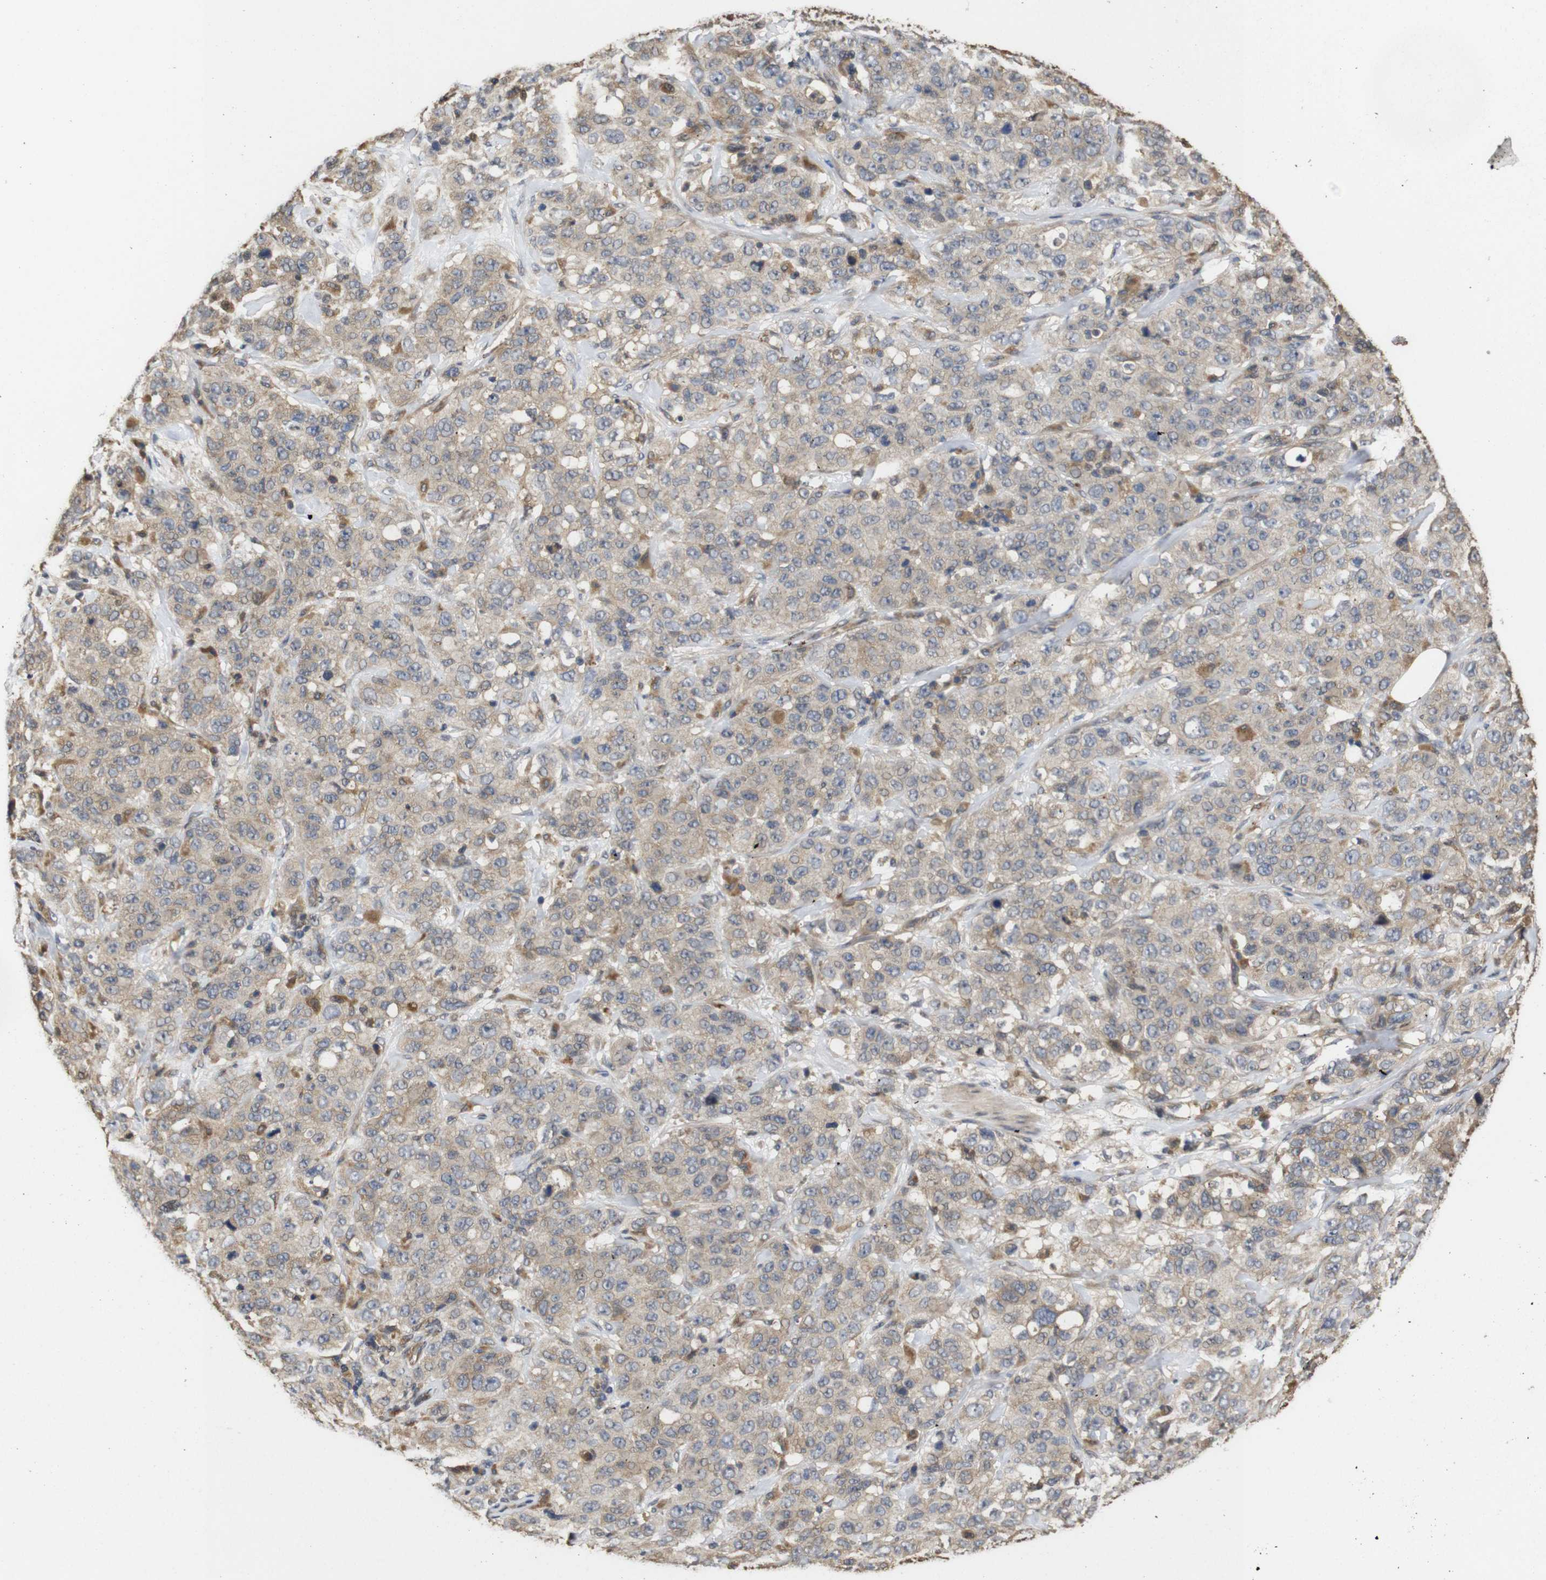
{"staining": {"intensity": "weak", "quantity": ">75%", "location": "cytoplasmic/membranous"}, "tissue": "stomach cancer", "cell_type": "Tumor cells", "image_type": "cancer", "snomed": [{"axis": "morphology", "description": "Adenocarcinoma, NOS"}, {"axis": "topography", "description": "Stomach"}], "caption": "There is low levels of weak cytoplasmic/membranous staining in tumor cells of stomach cancer (adenocarcinoma), as demonstrated by immunohistochemical staining (brown color).", "gene": "PTPN14", "patient": {"sex": "male", "age": 48}}